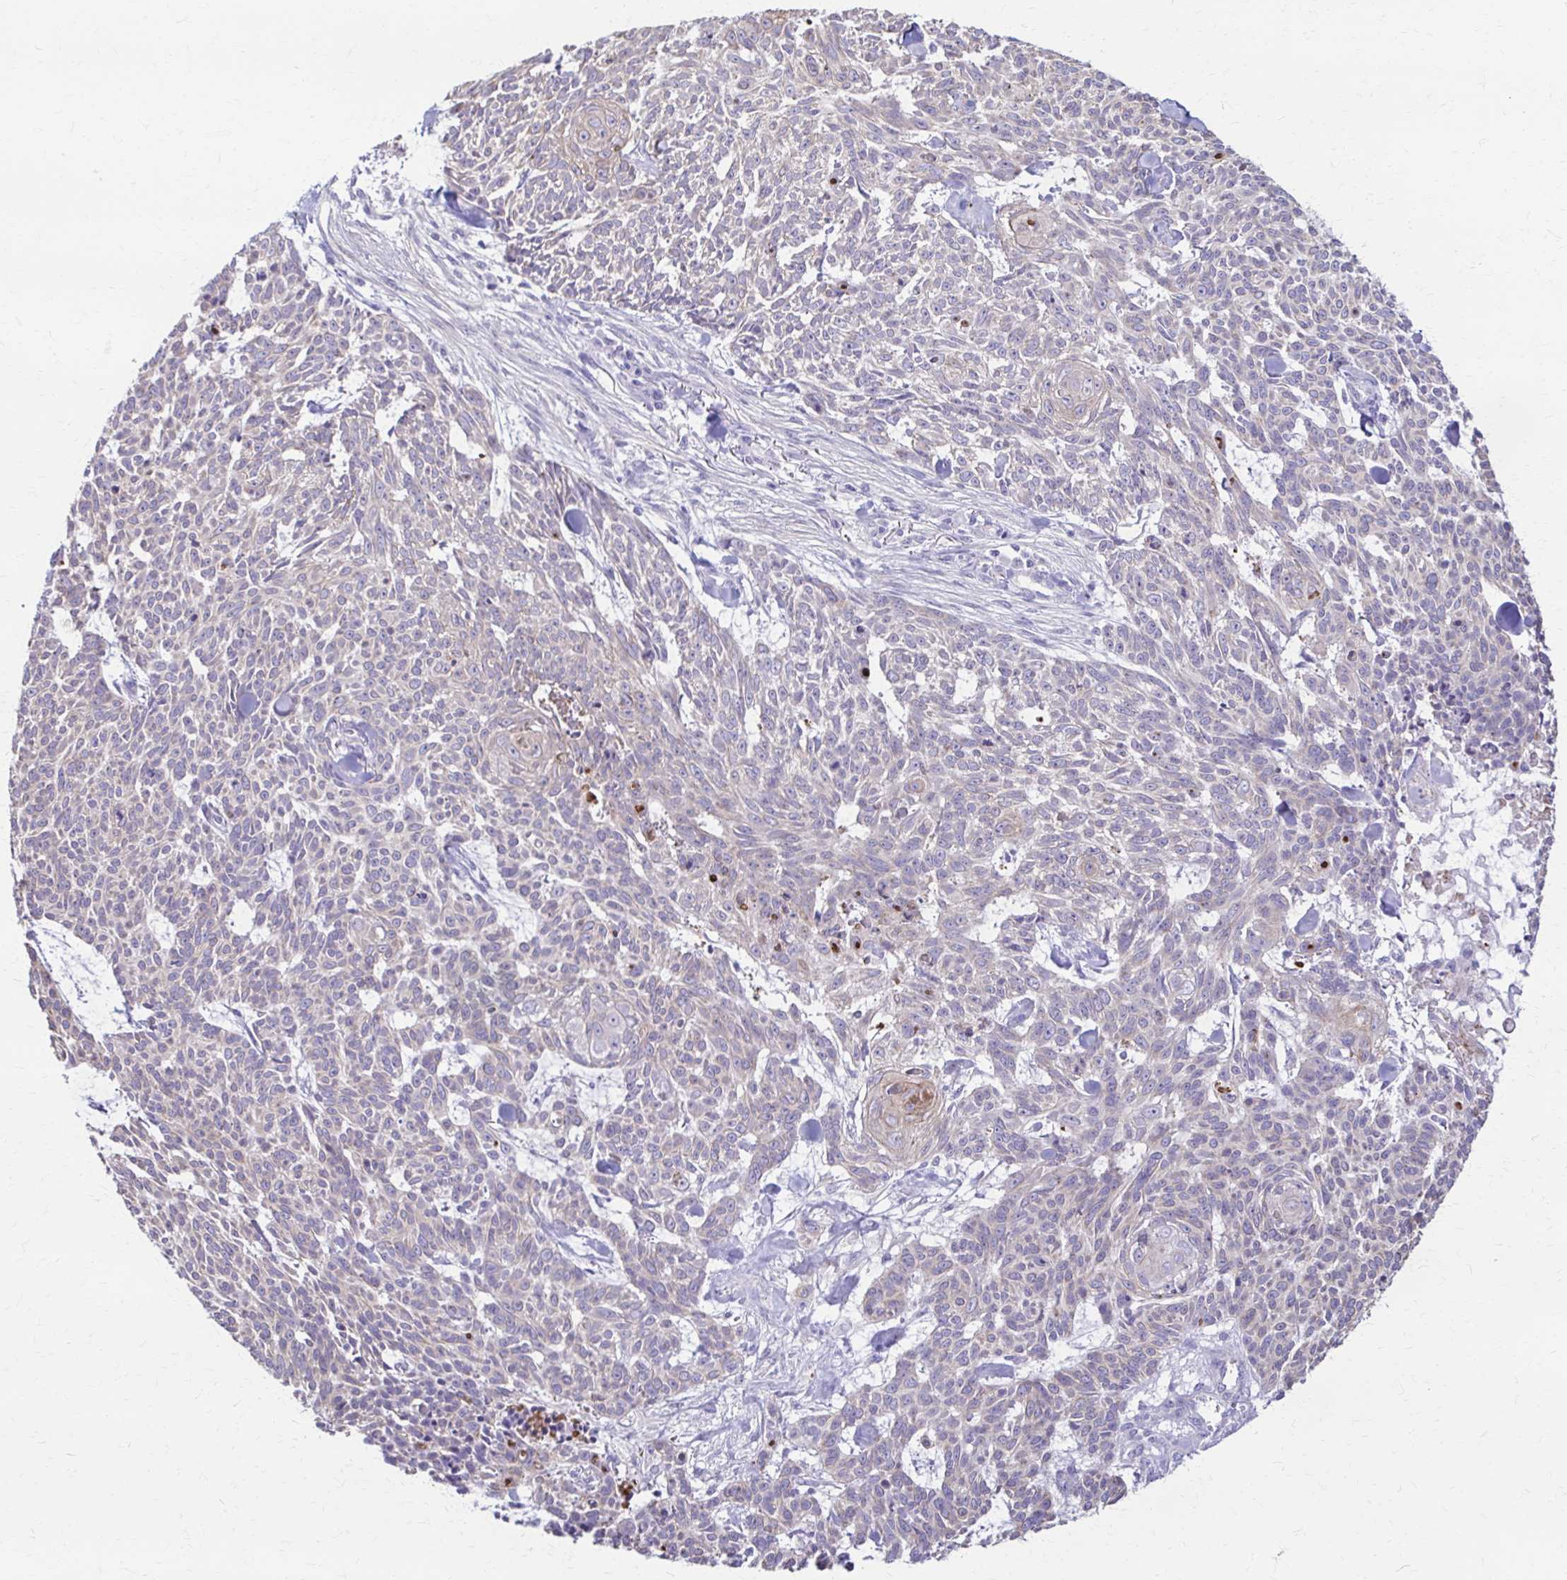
{"staining": {"intensity": "weak", "quantity": "25%-75%", "location": "cytoplasmic/membranous"}, "tissue": "skin cancer", "cell_type": "Tumor cells", "image_type": "cancer", "snomed": [{"axis": "morphology", "description": "Basal cell carcinoma"}, {"axis": "topography", "description": "Skin"}], "caption": "This photomicrograph exhibits IHC staining of human skin cancer, with low weak cytoplasmic/membranous expression in approximately 25%-75% of tumor cells.", "gene": "DSP", "patient": {"sex": "female", "age": 93}}